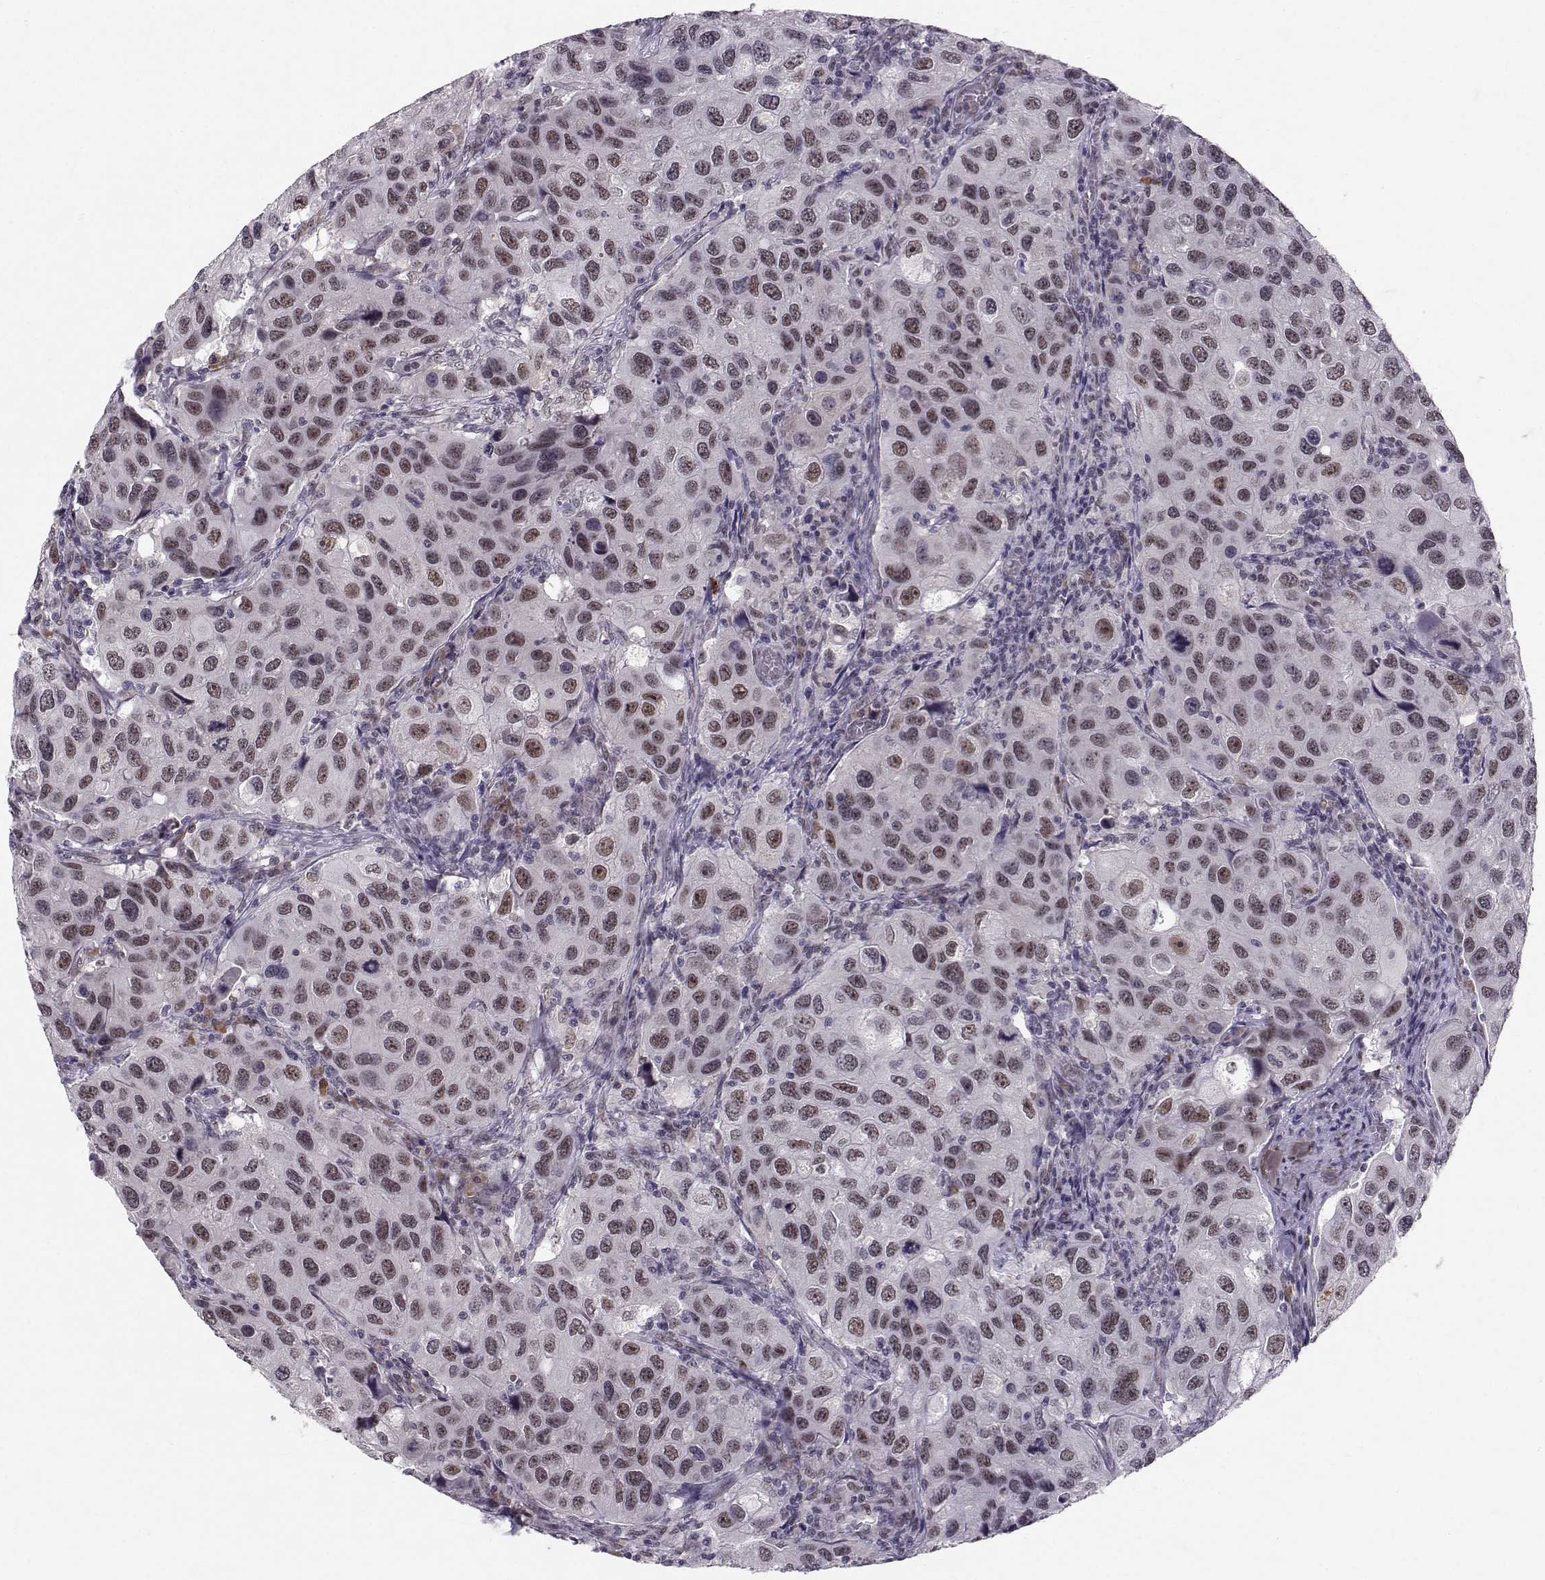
{"staining": {"intensity": "moderate", "quantity": "<25%", "location": "nuclear"}, "tissue": "urothelial cancer", "cell_type": "Tumor cells", "image_type": "cancer", "snomed": [{"axis": "morphology", "description": "Urothelial carcinoma, High grade"}, {"axis": "topography", "description": "Urinary bladder"}], "caption": "A histopathology image of urothelial cancer stained for a protein shows moderate nuclear brown staining in tumor cells.", "gene": "RPP38", "patient": {"sex": "male", "age": 79}}